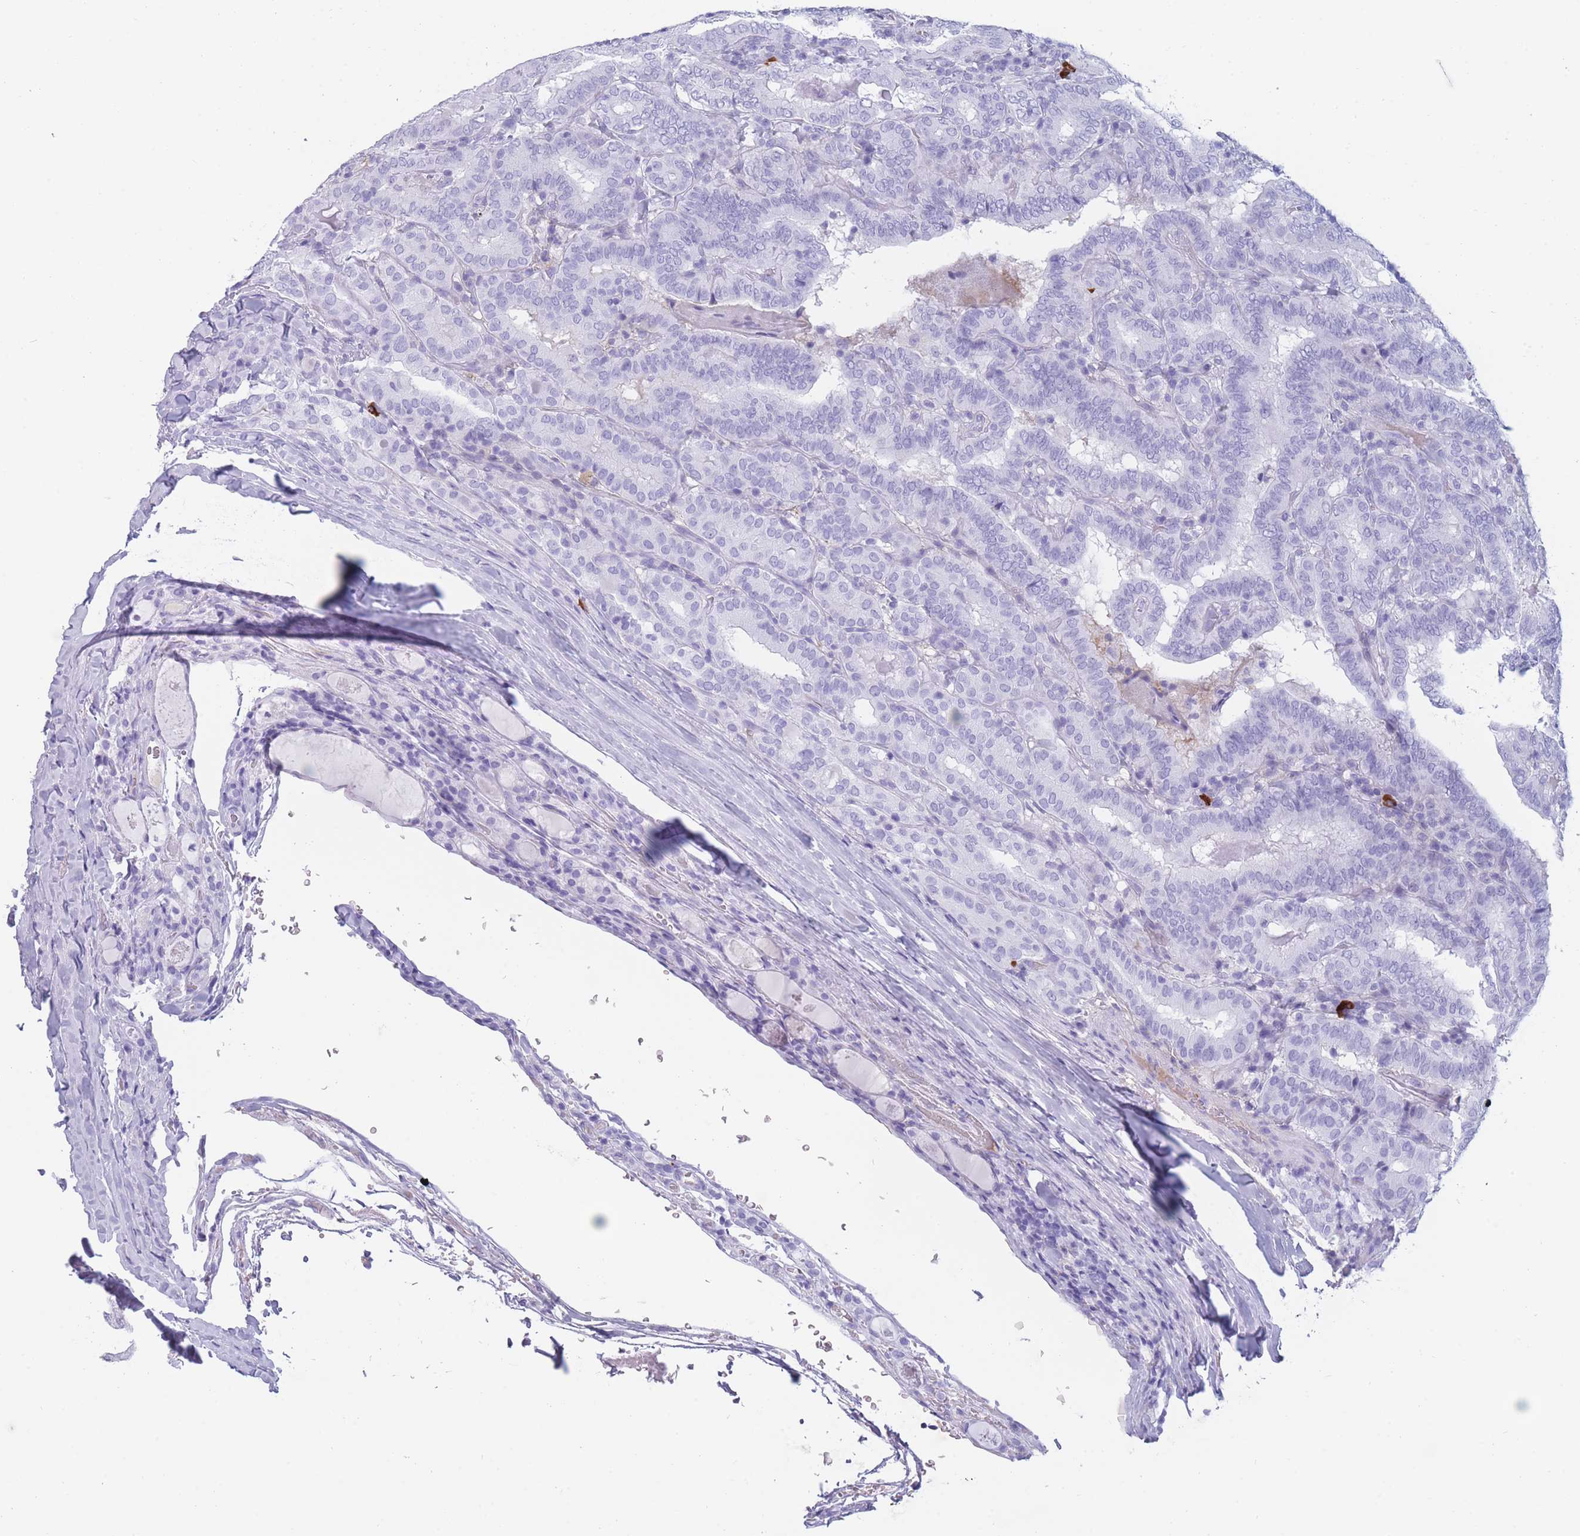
{"staining": {"intensity": "negative", "quantity": "none", "location": "none"}, "tissue": "thyroid cancer", "cell_type": "Tumor cells", "image_type": "cancer", "snomed": [{"axis": "morphology", "description": "Papillary adenocarcinoma, NOS"}, {"axis": "topography", "description": "Thyroid gland"}], "caption": "Immunohistochemical staining of human papillary adenocarcinoma (thyroid) demonstrates no significant expression in tumor cells.", "gene": "TNFSF11", "patient": {"sex": "female", "age": 72}}